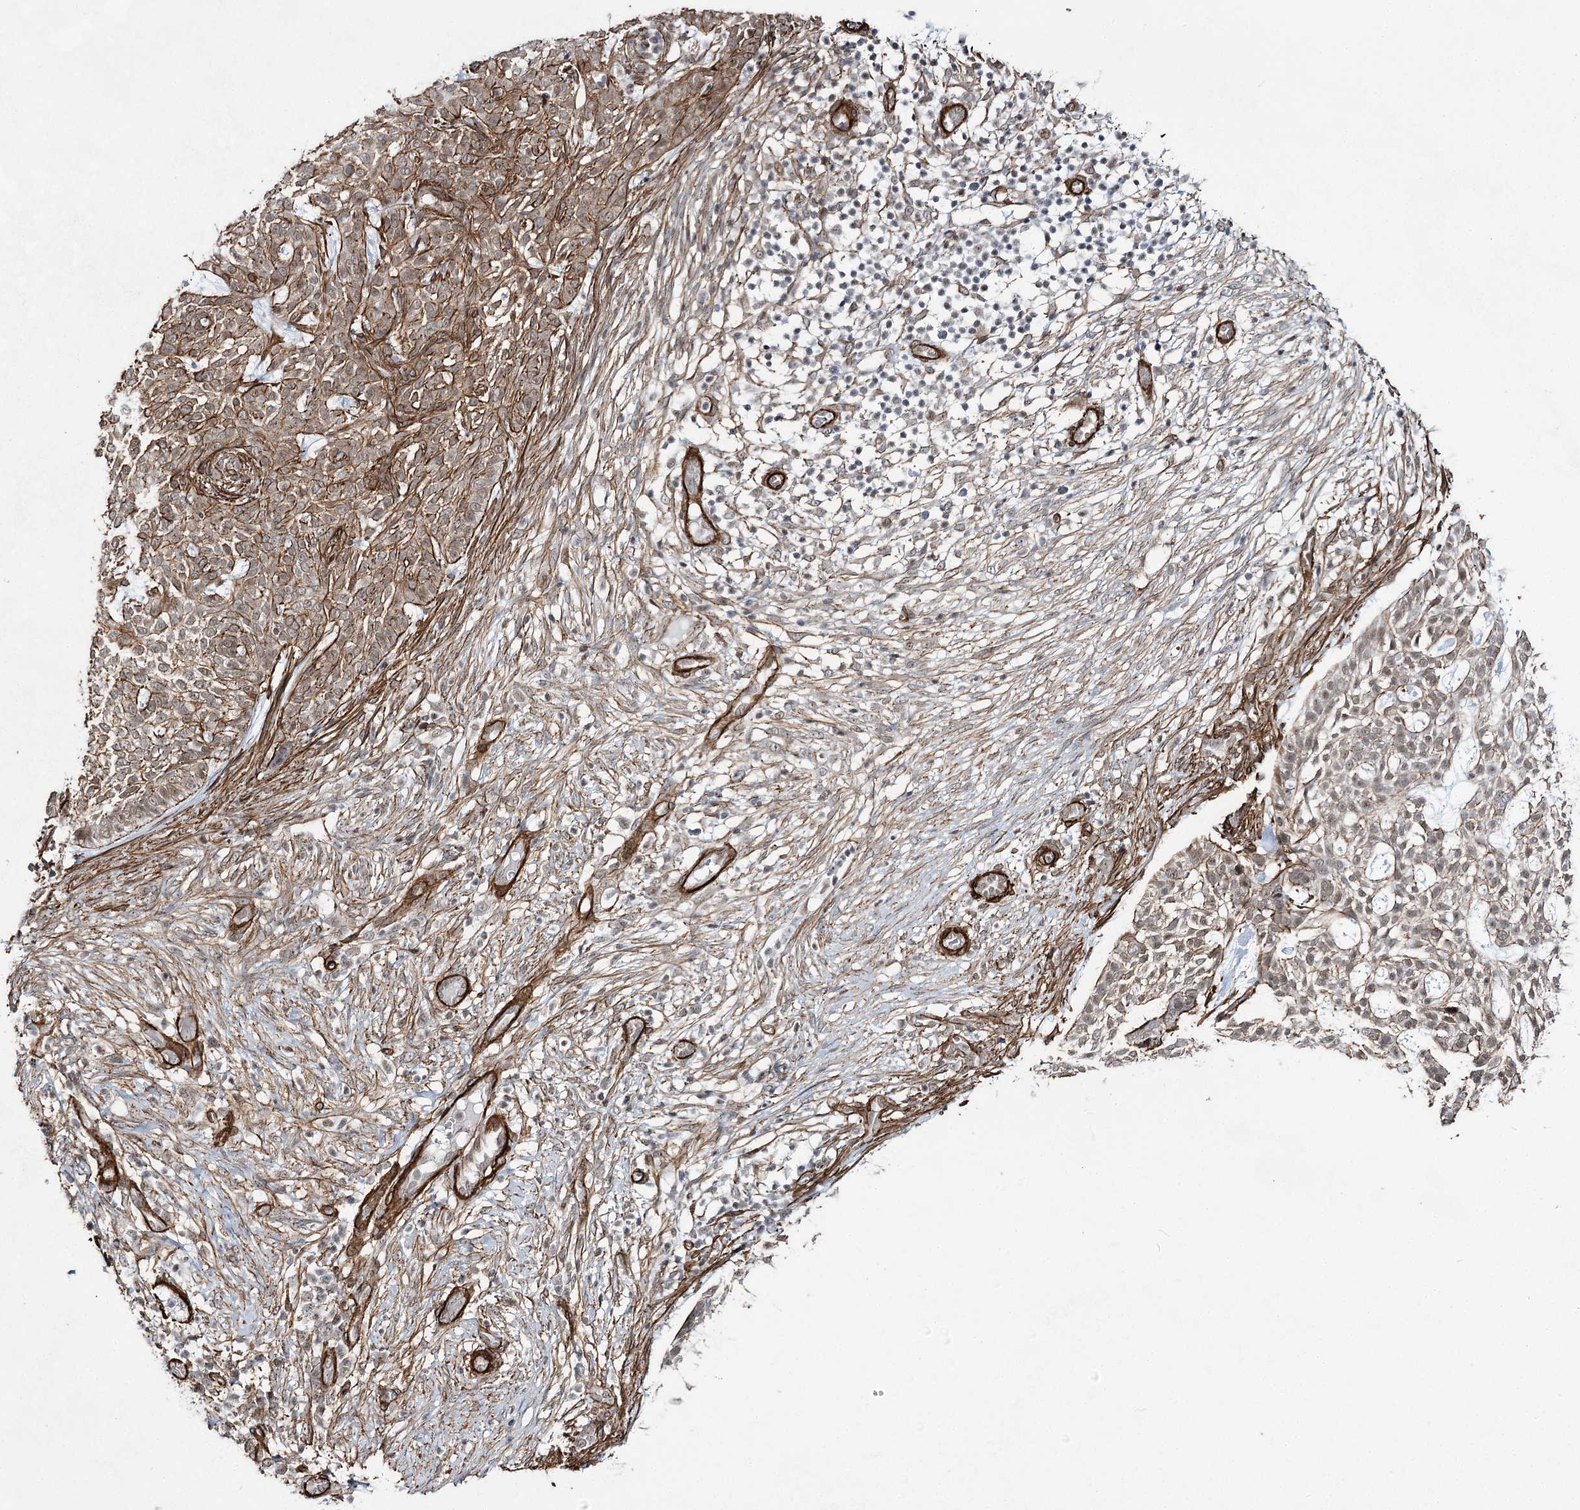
{"staining": {"intensity": "weak", "quantity": "25%-75%", "location": "cytoplasmic/membranous"}, "tissue": "skin cancer", "cell_type": "Tumor cells", "image_type": "cancer", "snomed": [{"axis": "morphology", "description": "Basal cell carcinoma"}, {"axis": "topography", "description": "Skin"}], "caption": "Protein staining by immunohistochemistry demonstrates weak cytoplasmic/membranous expression in approximately 25%-75% of tumor cells in skin cancer (basal cell carcinoma). Nuclei are stained in blue.", "gene": "CWF19L1", "patient": {"sex": "female", "age": 64}}